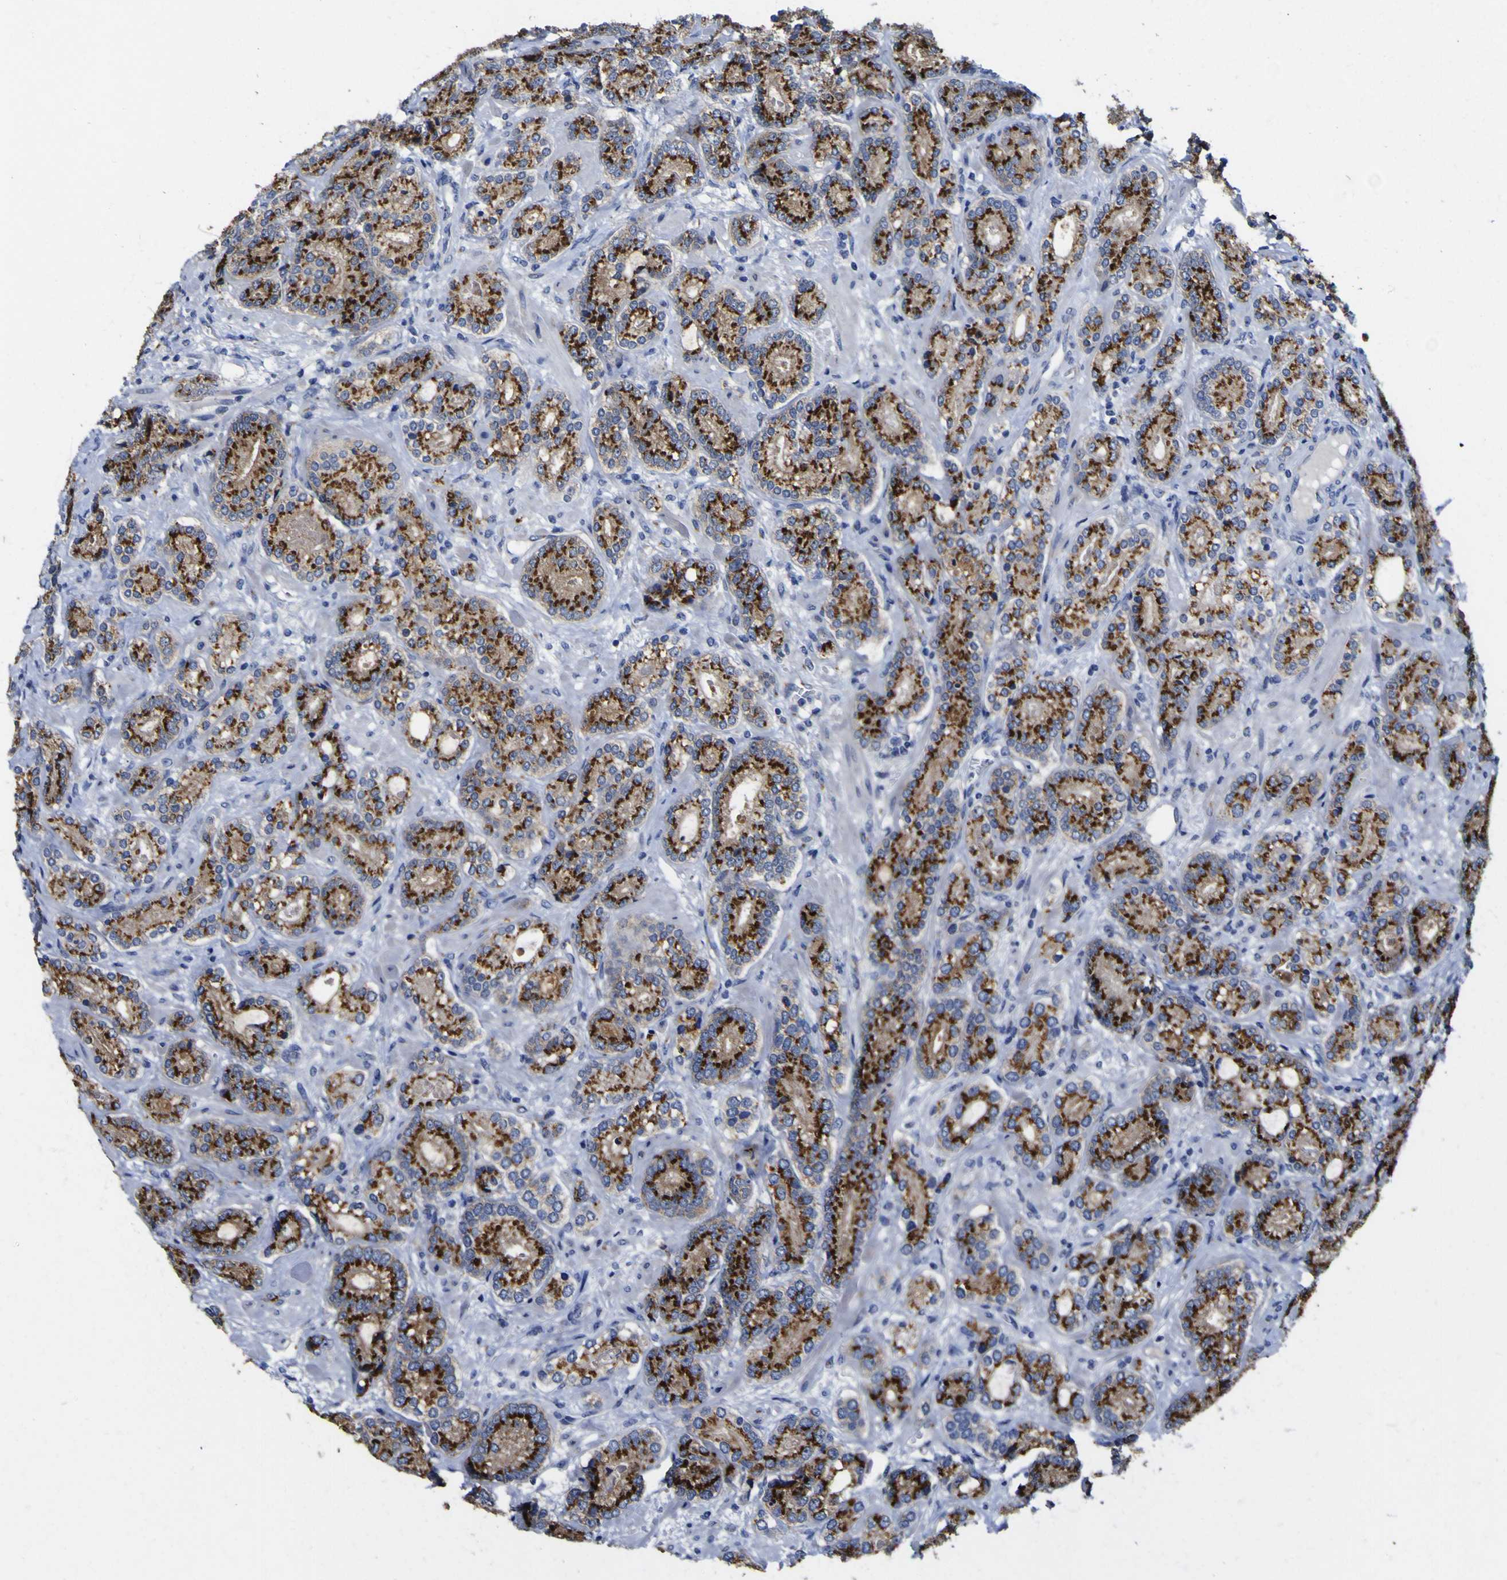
{"staining": {"intensity": "strong", "quantity": ">75%", "location": "cytoplasmic/membranous"}, "tissue": "prostate cancer", "cell_type": "Tumor cells", "image_type": "cancer", "snomed": [{"axis": "morphology", "description": "Adenocarcinoma, High grade"}, {"axis": "topography", "description": "Prostate"}], "caption": "This histopathology image exhibits prostate high-grade adenocarcinoma stained with IHC to label a protein in brown. The cytoplasmic/membranous of tumor cells show strong positivity for the protein. Nuclei are counter-stained blue.", "gene": "GOLM1", "patient": {"sex": "male", "age": 61}}